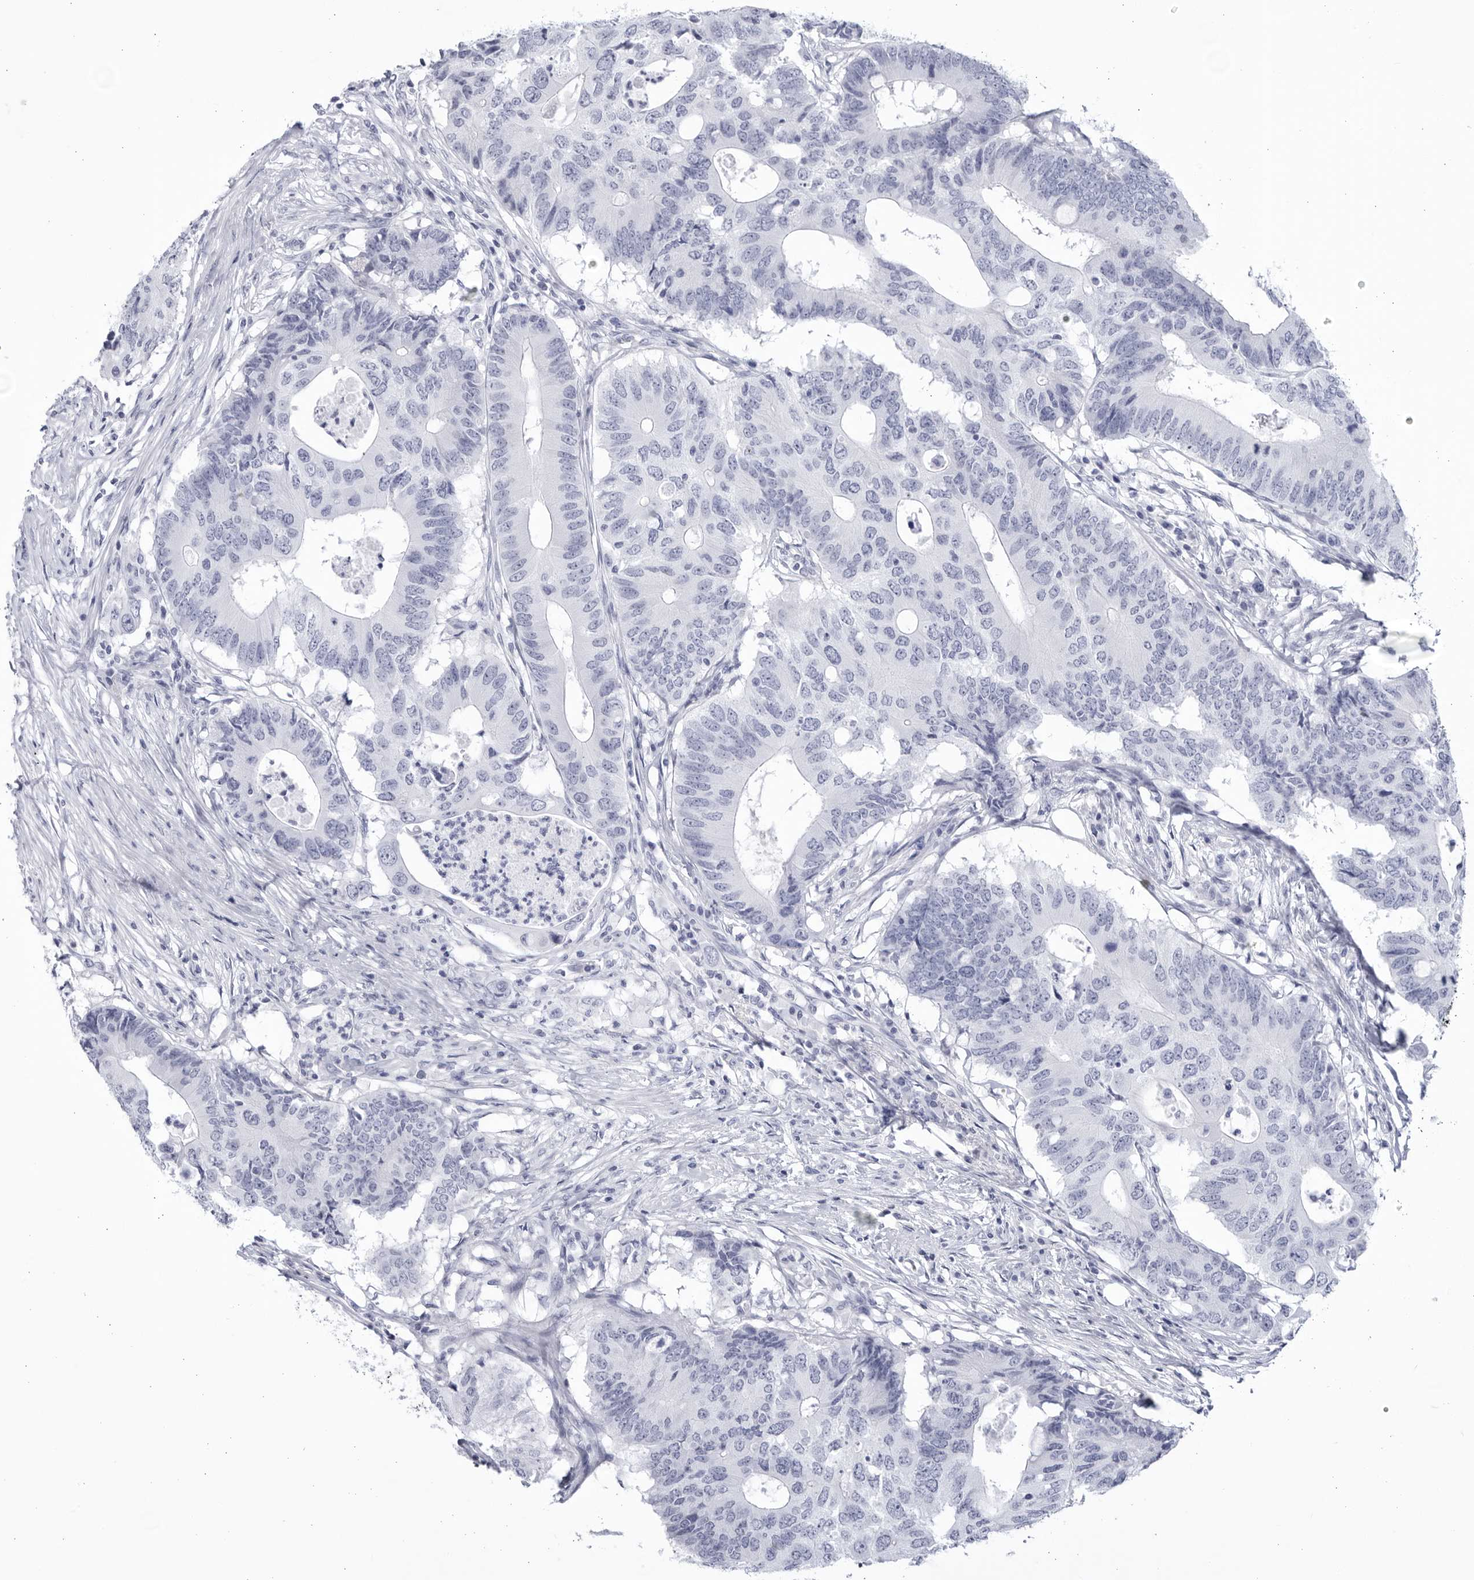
{"staining": {"intensity": "negative", "quantity": "none", "location": "none"}, "tissue": "colorectal cancer", "cell_type": "Tumor cells", "image_type": "cancer", "snomed": [{"axis": "morphology", "description": "Adenocarcinoma, NOS"}, {"axis": "topography", "description": "Colon"}], "caption": "High magnification brightfield microscopy of adenocarcinoma (colorectal) stained with DAB (brown) and counterstained with hematoxylin (blue): tumor cells show no significant staining. Nuclei are stained in blue.", "gene": "CCDC181", "patient": {"sex": "male", "age": 71}}